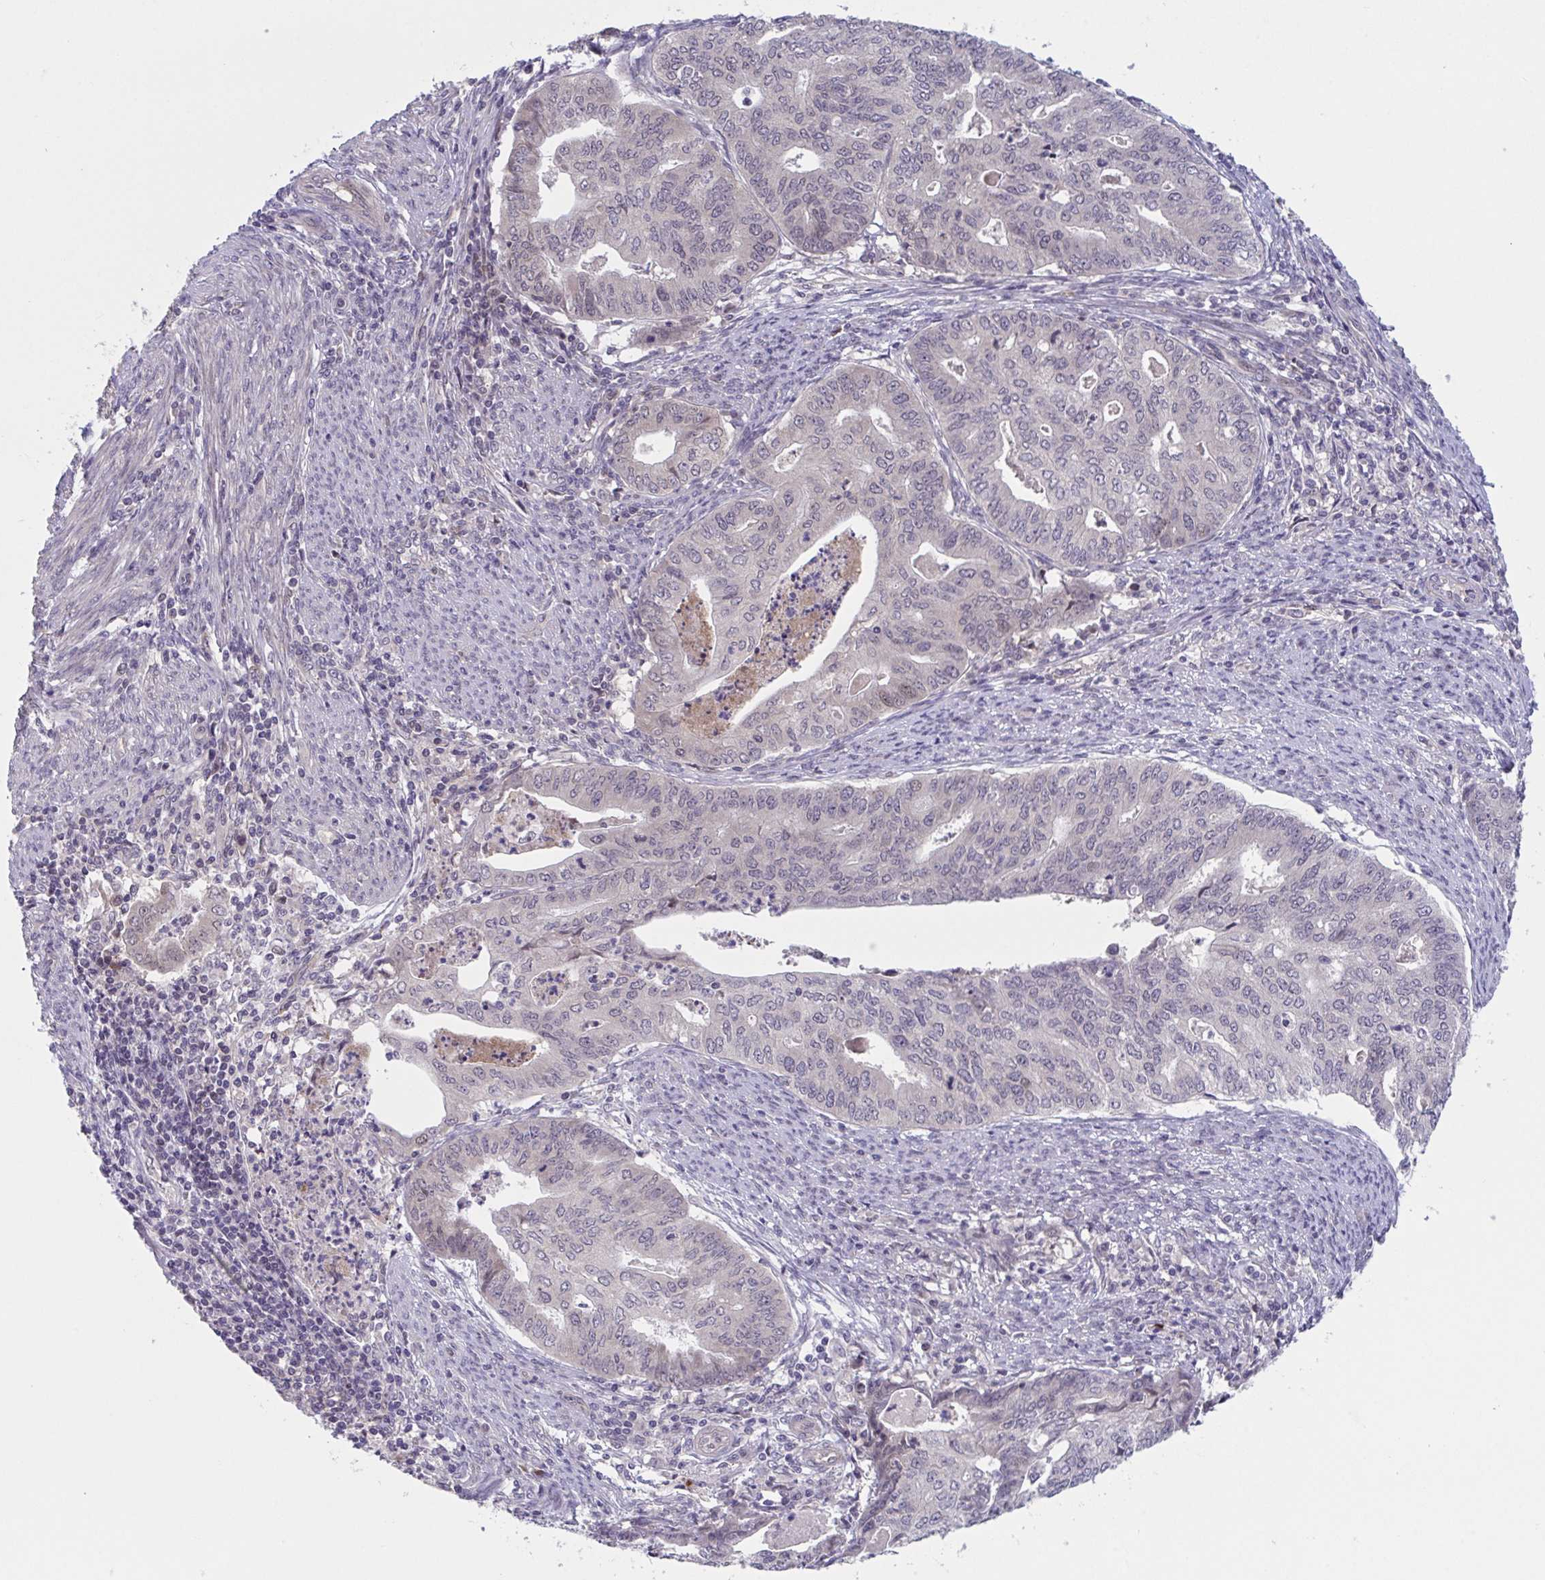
{"staining": {"intensity": "weak", "quantity": "<25%", "location": "nuclear"}, "tissue": "endometrial cancer", "cell_type": "Tumor cells", "image_type": "cancer", "snomed": [{"axis": "morphology", "description": "Adenocarcinoma, NOS"}, {"axis": "topography", "description": "Endometrium"}], "caption": "IHC photomicrograph of neoplastic tissue: endometrial cancer (adenocarcinoma) stained with DAB shows no significant protein expression in tumor cells.", "gene": "RIOK1", "patient": {"sex": "female", "age": 79}}